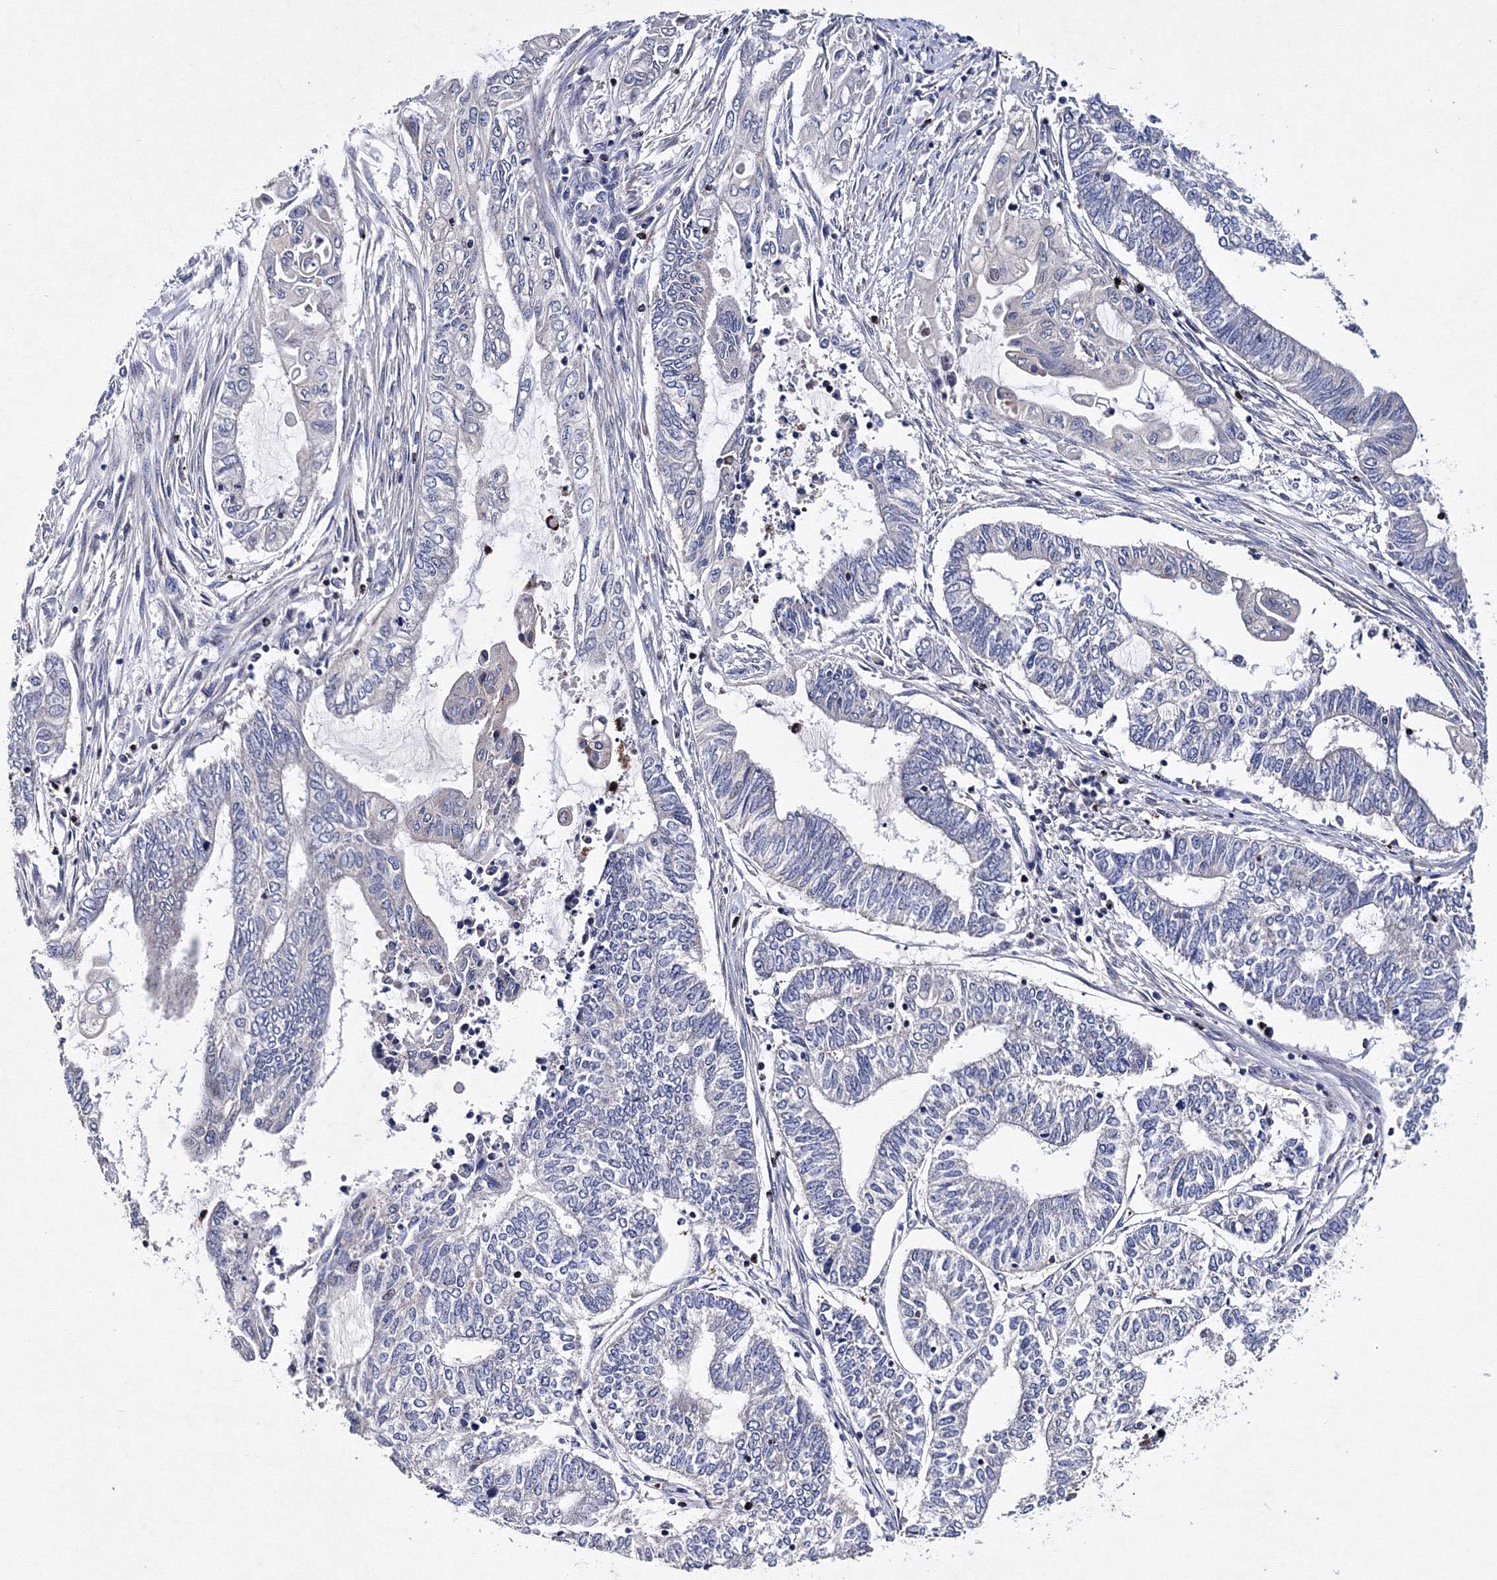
{"staining": {"intensity": "negative", "quantity": "none", "location": "none"}, "tissue": "endometrial cancer", "cell_type": "Tumor cells", "image_type": "cancer", "snomed": [{"axis": "morphology", "description": "Adenocarcinoma, NOS"}, {"axis": "topography", "description": "Uterus"}, {"axis": "topography", "description": "Endometrium"}], "caption": "An IHC micrograph of endometrial cancer is shown. There is no staining in tumor cells of endometrial cancer.", "gene": "PHYKPL", "patient": {"sex": "female", "age": 70}}